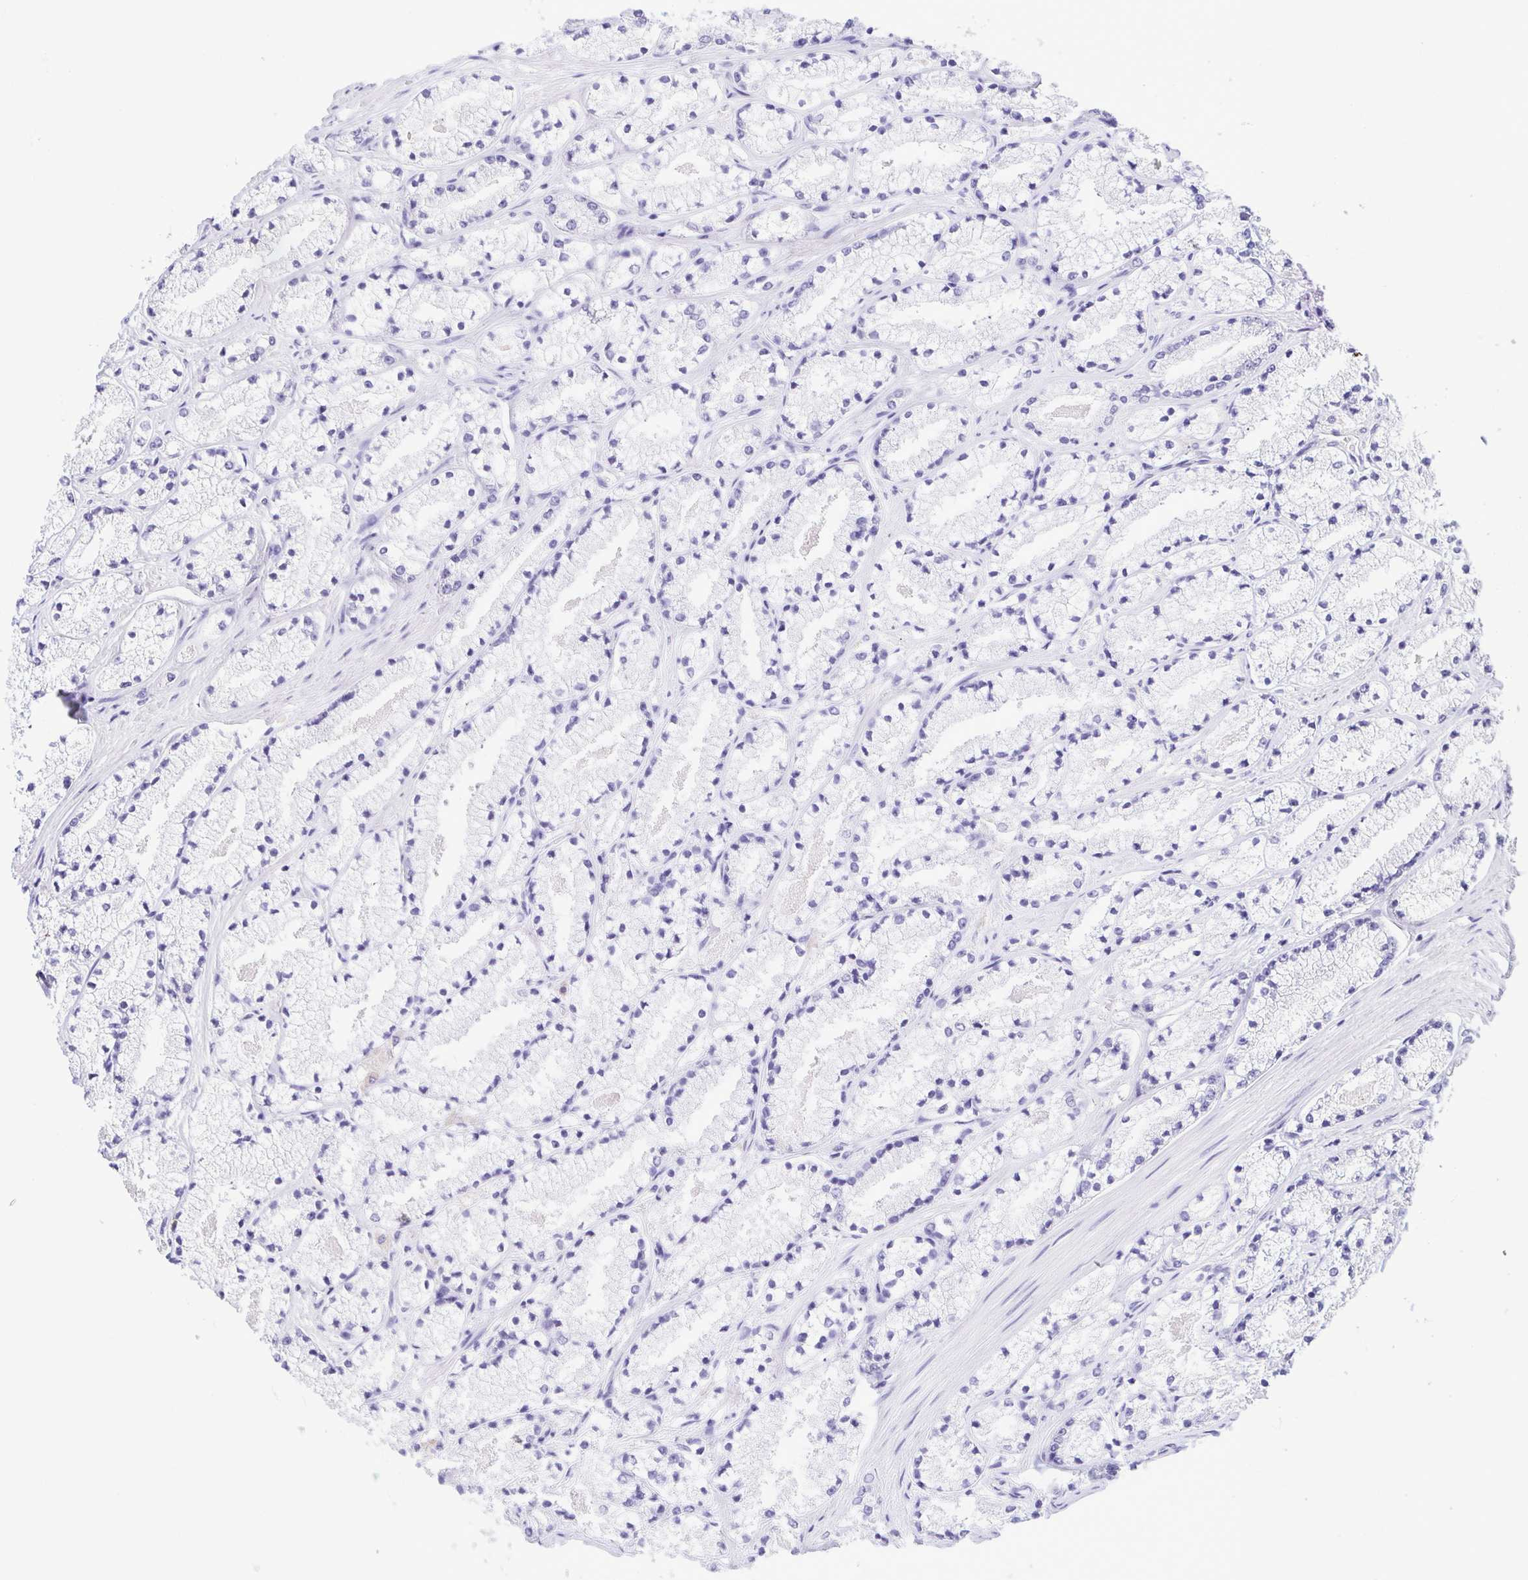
{"staining": {"intensity": "negative", "quantity": "none", "location": "none"}, "tissue": "prostate cancer", "cell_type": "Tumor cells", "image_type": "cancer", "snomed": [{"axis": "morphology", "description": "Adenocarcinoma, High grade"}, {"axis": "topography", "description": "Prostate"}], "caption": "Immunohistochemical staining of prostate cancer (adenocarcinoma (high-grade)) demonstrates no significant expression in tumor cells.", "gene": "EPB42", "patient": {"sex": "male", "age": 63}}